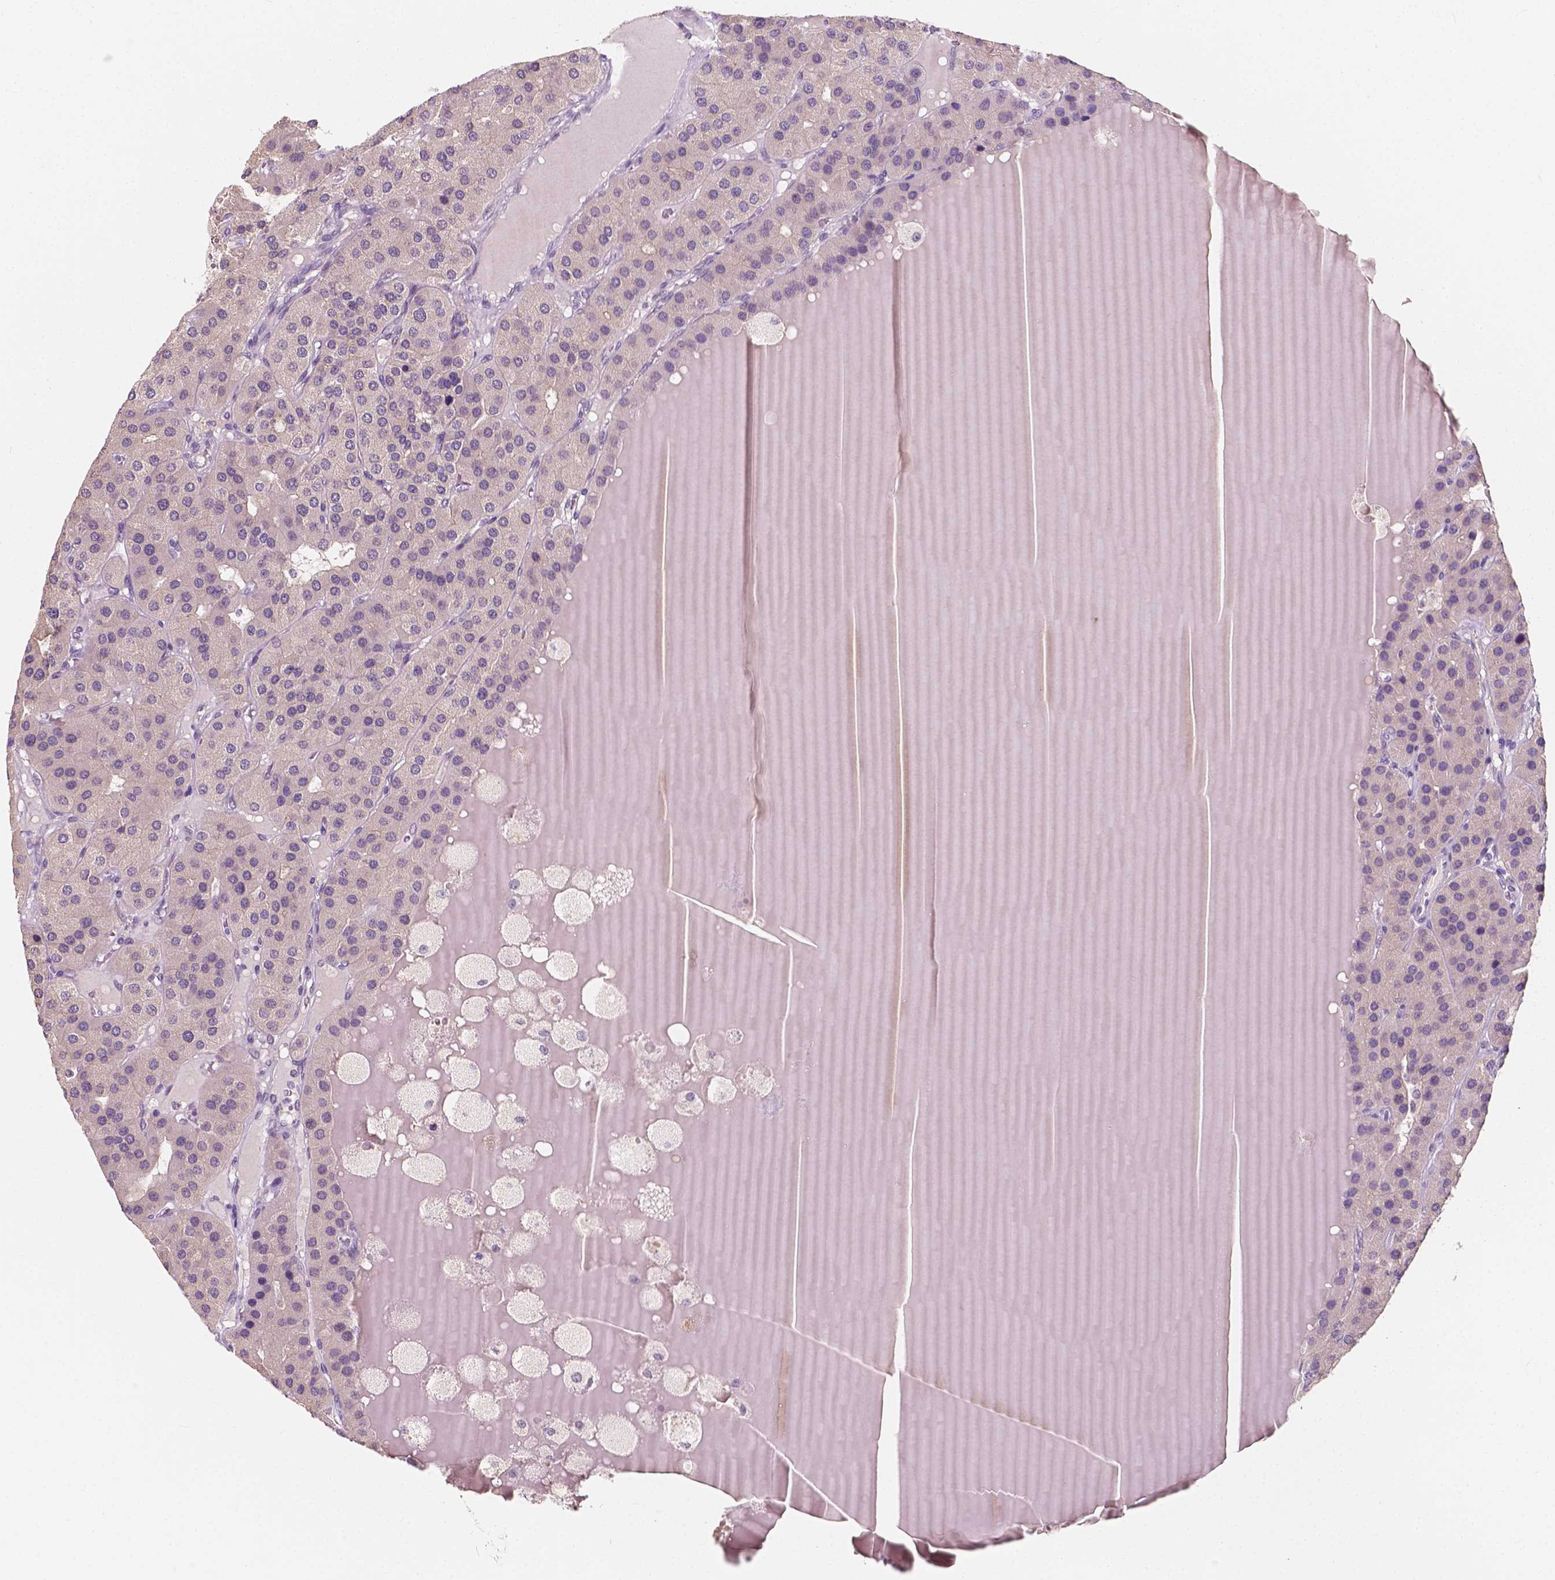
{"staining": {"intensity": "negative", "quantity": "none", "location": "none"}, "tissue": "parathyroid gland", "cell_type": "Glandular cells", "image_type": "normal", "snomed": [{"axis": "morphology", "description": "Normal tissue, NOS"}, {"axis": "morphology", "description": "Adenoma, NOS"}, {"axis": "topography", "description": "Parathyroid gland"}], "caption": "Immunohistochemistry image of normal parathyroid gland: parathyroid gland stained with DAB shows no significant protein positivity in glandular cells. (Stains: DAB (3,3'-diaminobenzidine) IHC with hematoxylin counter stain, Microscopy: brightfield microscopy at high magnification).", "gene": "TAL1", "patient": {"sex": "female", "age": 86}}